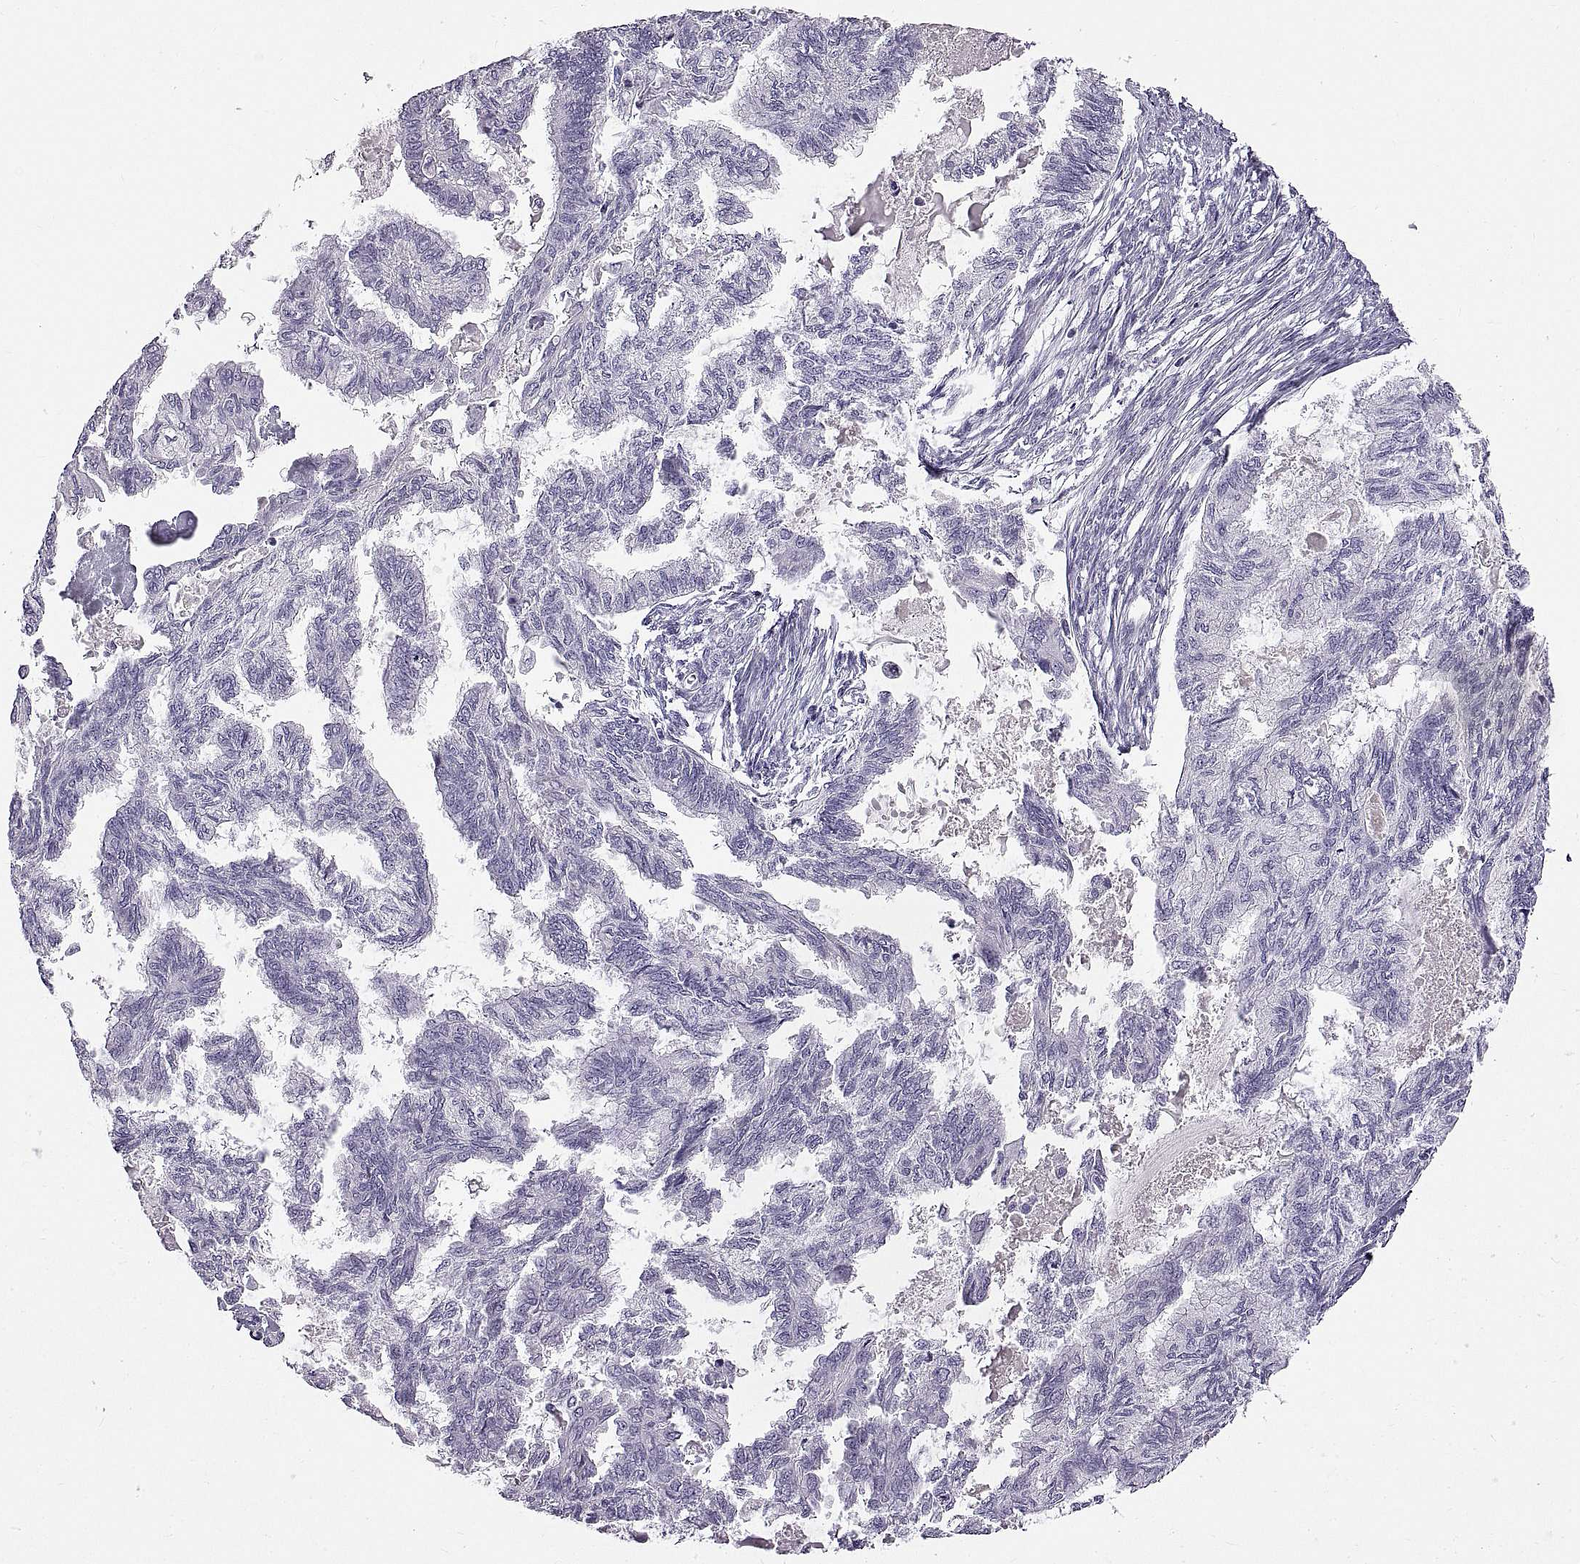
{"staining": {"intensity": "negative", "quantity": "none", "location": "none"}, "tissue": "endometrial cancer", "cell_type": "Tumor cells", "image_type": "cancer", "snomed": [{"axis": "morphology", "description": "Adenocarcinoma, NOS"}, {"axis": "topography", "description": "Endometrium"}], "caption": "The IHC micrograph has no significant expression in tumor cells of endometrial cancer tissue.", "gene": "WFDC8", "patient": {"sex": "female", "age": 86}}